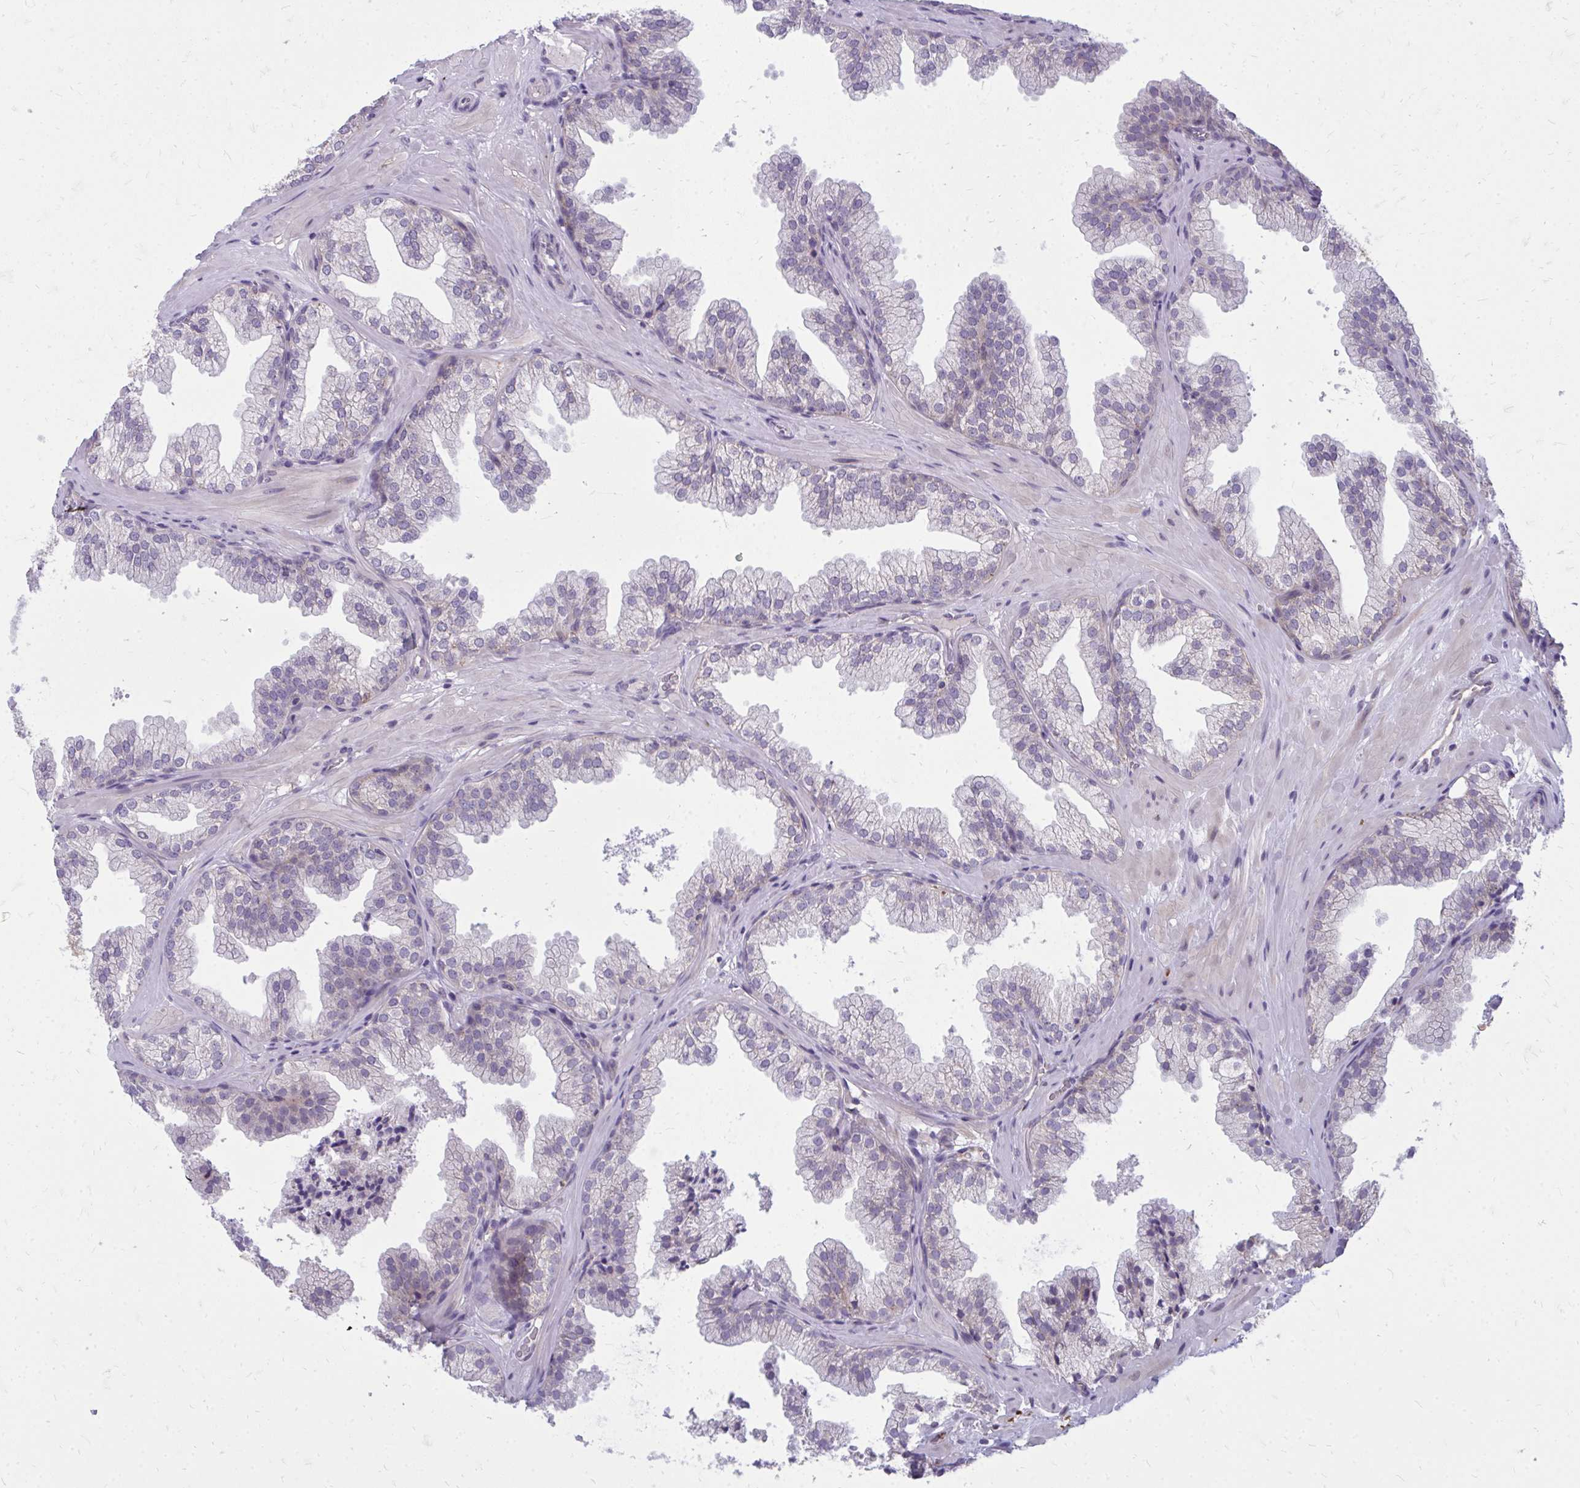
{"staining": {"intensity": "negative", "quantity": "none", "location": "none"}, "tissue": "prostate", "cell_type": "Glandular cells", "image_type": "normal", "snomed": [{"axis": "morphology", "description": "Normal tissue, NOS"}, {"axis": "topography", "description": "Prostate"}], "caption": "Histopathology image shows no significant protein expression in glandular cells of unremarkable prostate. (DAB immunohistochemistry (IHC), high magnification).", "gene": "ACSL5", "patient": {"sex": "male", "age": 37}}